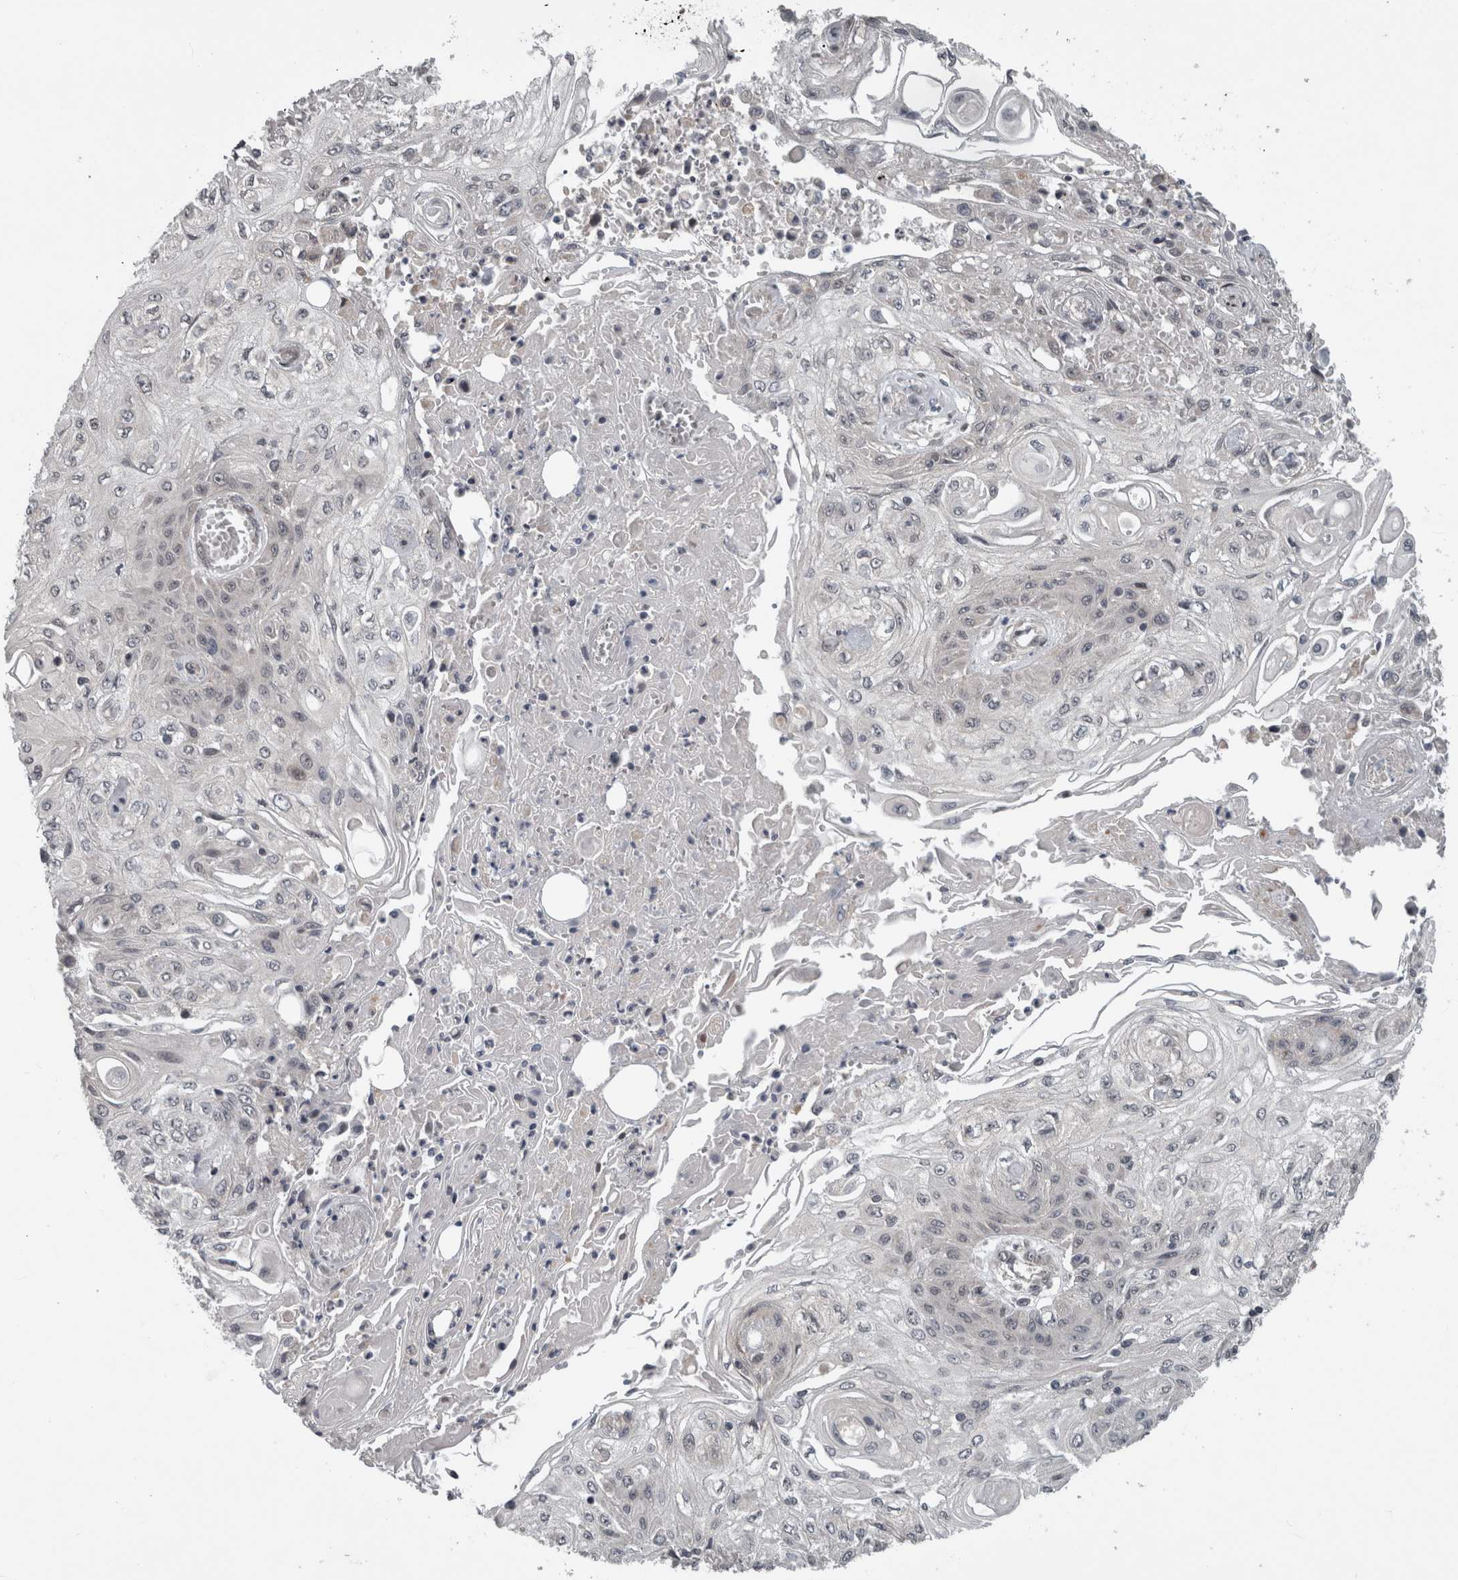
{"staining": {"intensity": "negative", "quantity": "none", "location": "none"}, "tissue": "skin cancer", "cell_type": "Tumor cells", "image_type": "cancer", "snomed": [{"axis": "morphology", "description": "Squamous cell carcinoma, NOS"}, {"axis": "morphology", "description": "Squamous cell carcinoma, metastatic, NOS"}, {"axis": "topography", "description": "Skin"}, {"axis": "topography", "description": "Lymph node"}], "caption": "Immunohistochemistry (IHC) micrograph of metastatic squamous cell carcinoma (skin) stained for a protein (brown), which demonstrates no expression in tumor cells.", "gene": "ENY2", "patient": {"sex": "male", "age": 75}}